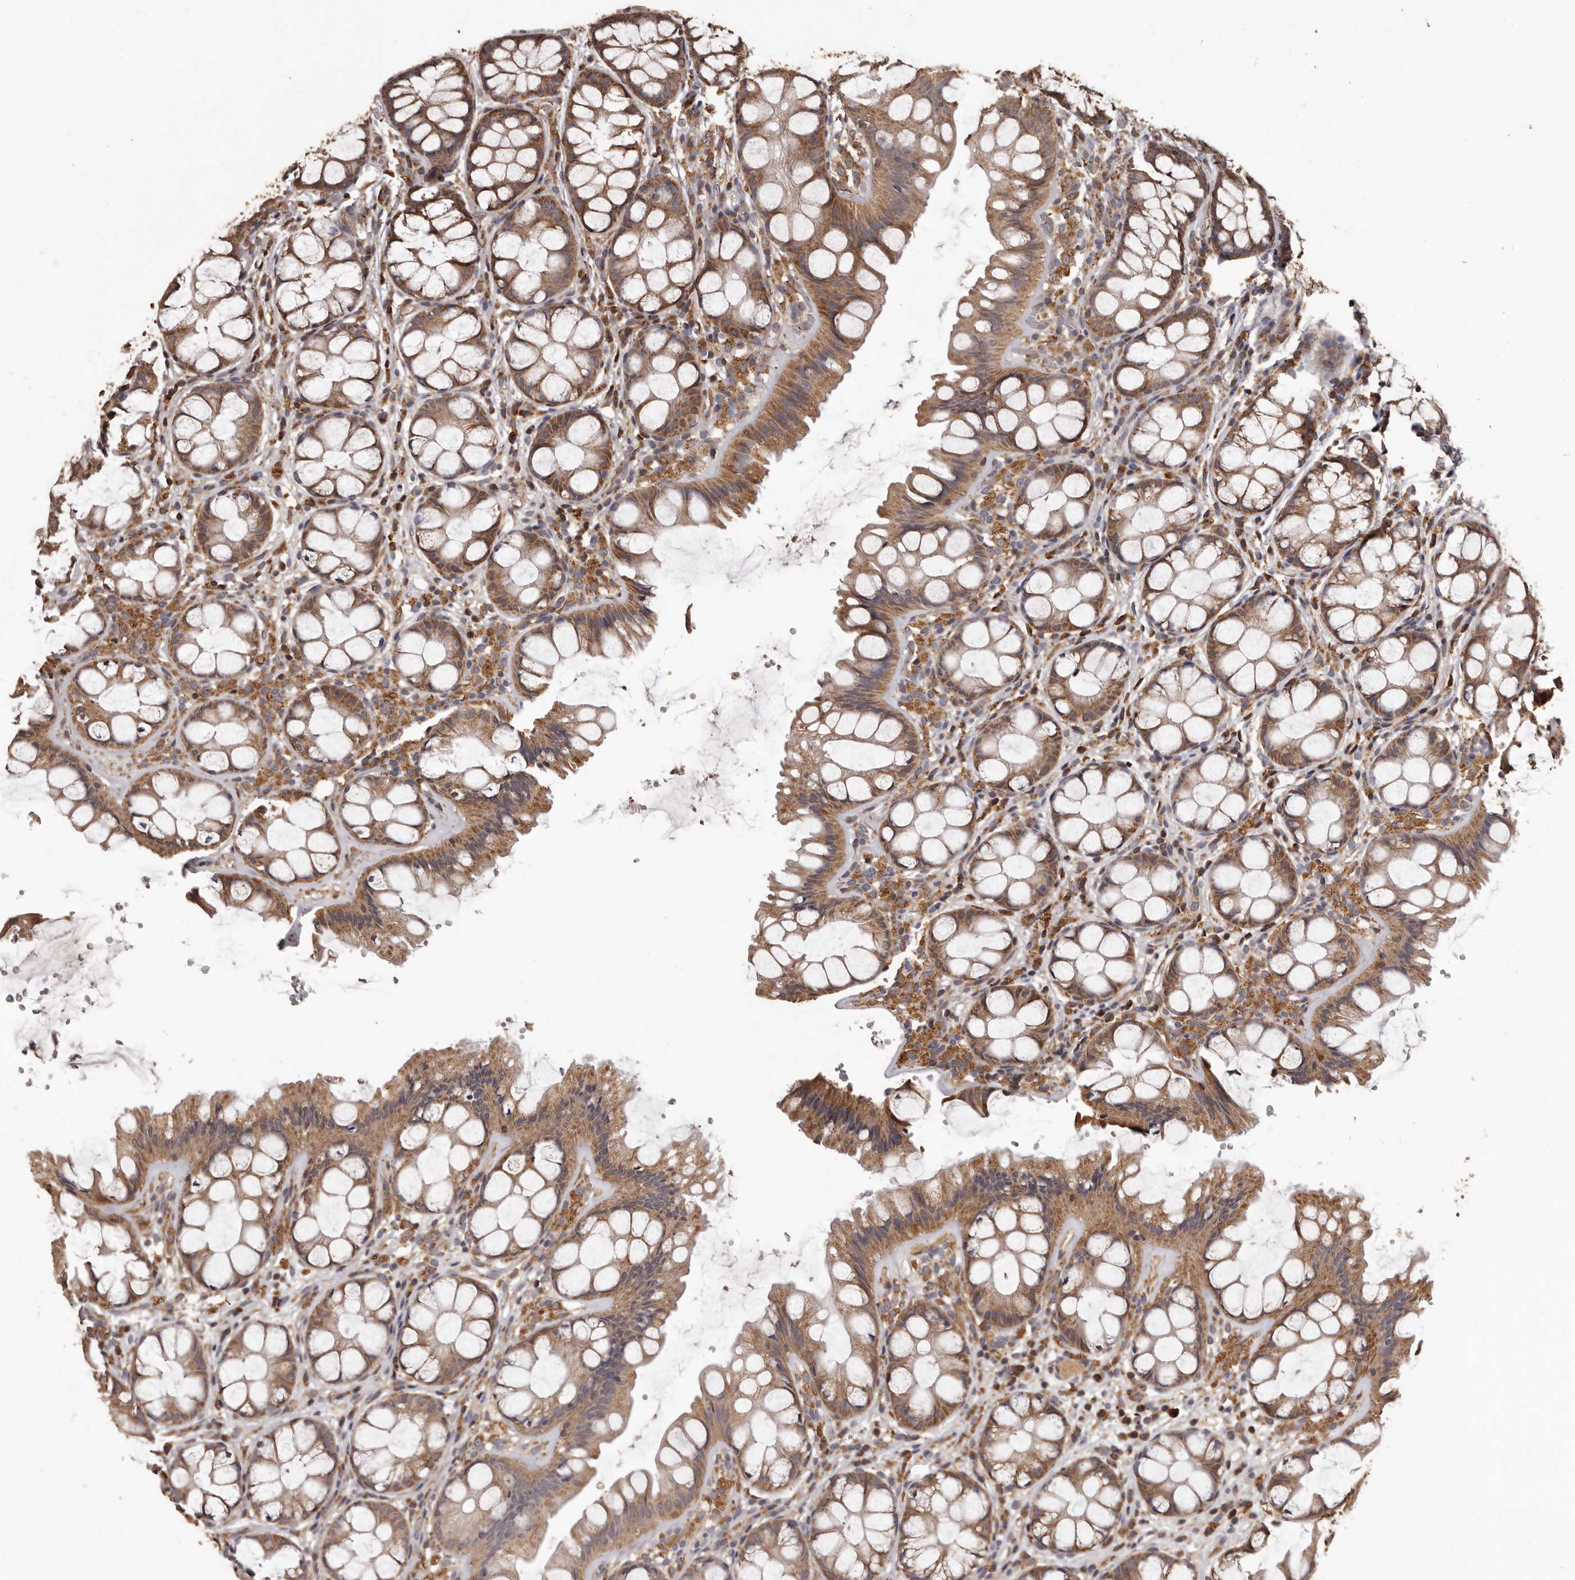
{"staining": {"intensity": "strong", "quantity": ">75%", "location": "cytoplasmic/membranous"}, "tissue": "colon", "cell_type": "Endothelial cells", "image_type": "normal", "snomed": [{"axis": "morphology", "description": "Normal tissue, NOS"}, {"axis": "topography", "description": "Colon"}], "caption": "This micrograph exhibits immunohistochemistry staining of normal human colon, with high strong cytoplasmic/membranous positivity in about >75% of endothelial cells.", "gene": "MGAT5", "patient": {"sex": "male", "age": 47}}